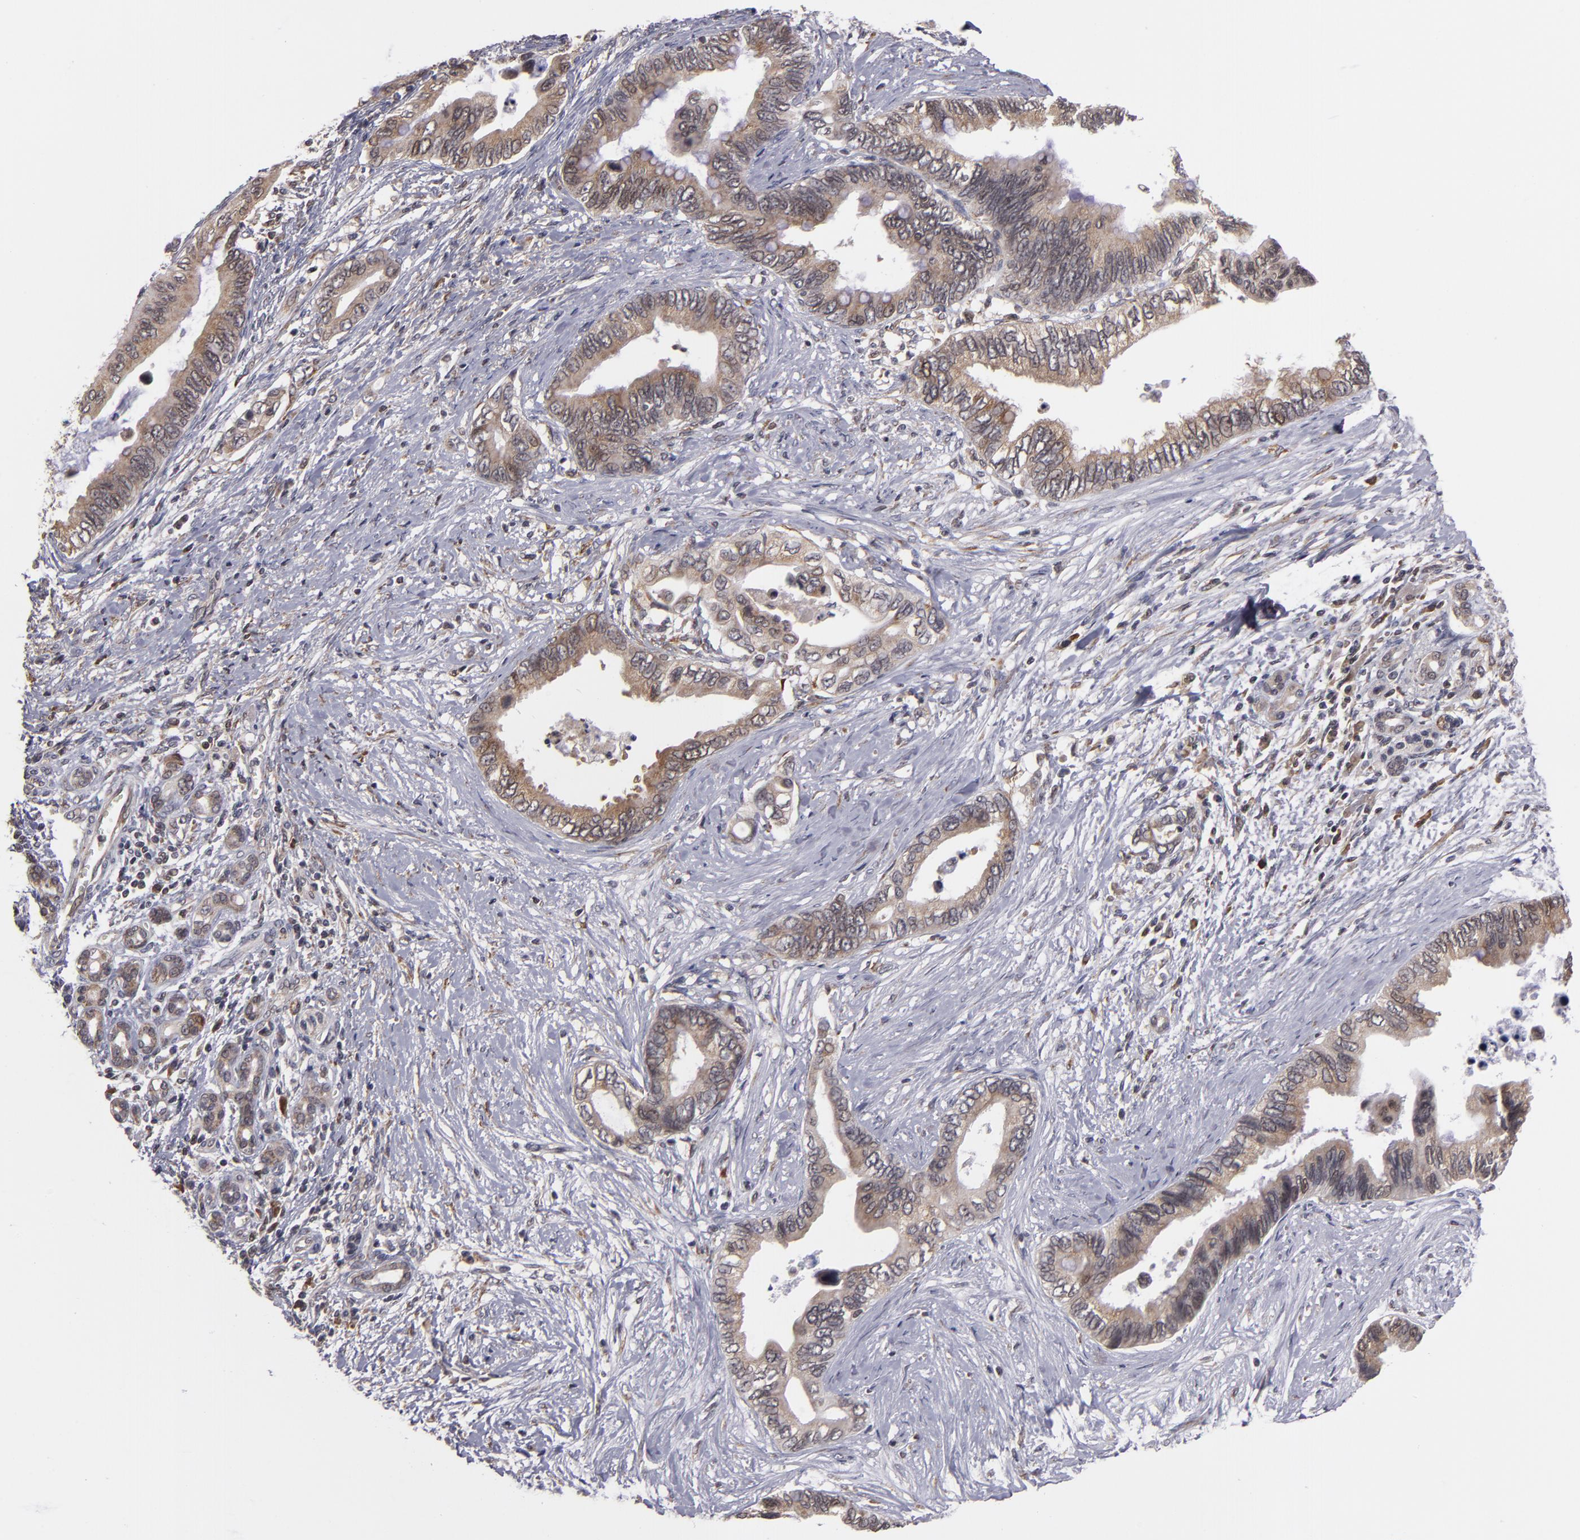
{"staining": {"intensity": "weak", "quantity": ">75%", "location": "cytoplasmic/membranous"}, "tissue": "pancreatic cancer", "cell_type": "Tumor cells", "image_type": "cancer", "snomed": [{"axis": "morphology", "description": "Adenocarcinoma, NOS"}, {"axis": "topography", "description": "Pancreas"}], "caption": "The immunohistochemical stain shows weak cytoplasmic/membranous expression in tumor cells of pancreatic adenocarcinoma tissue.", "gene": "CASP1", "patient": {"sex": "female", "age": 66}}